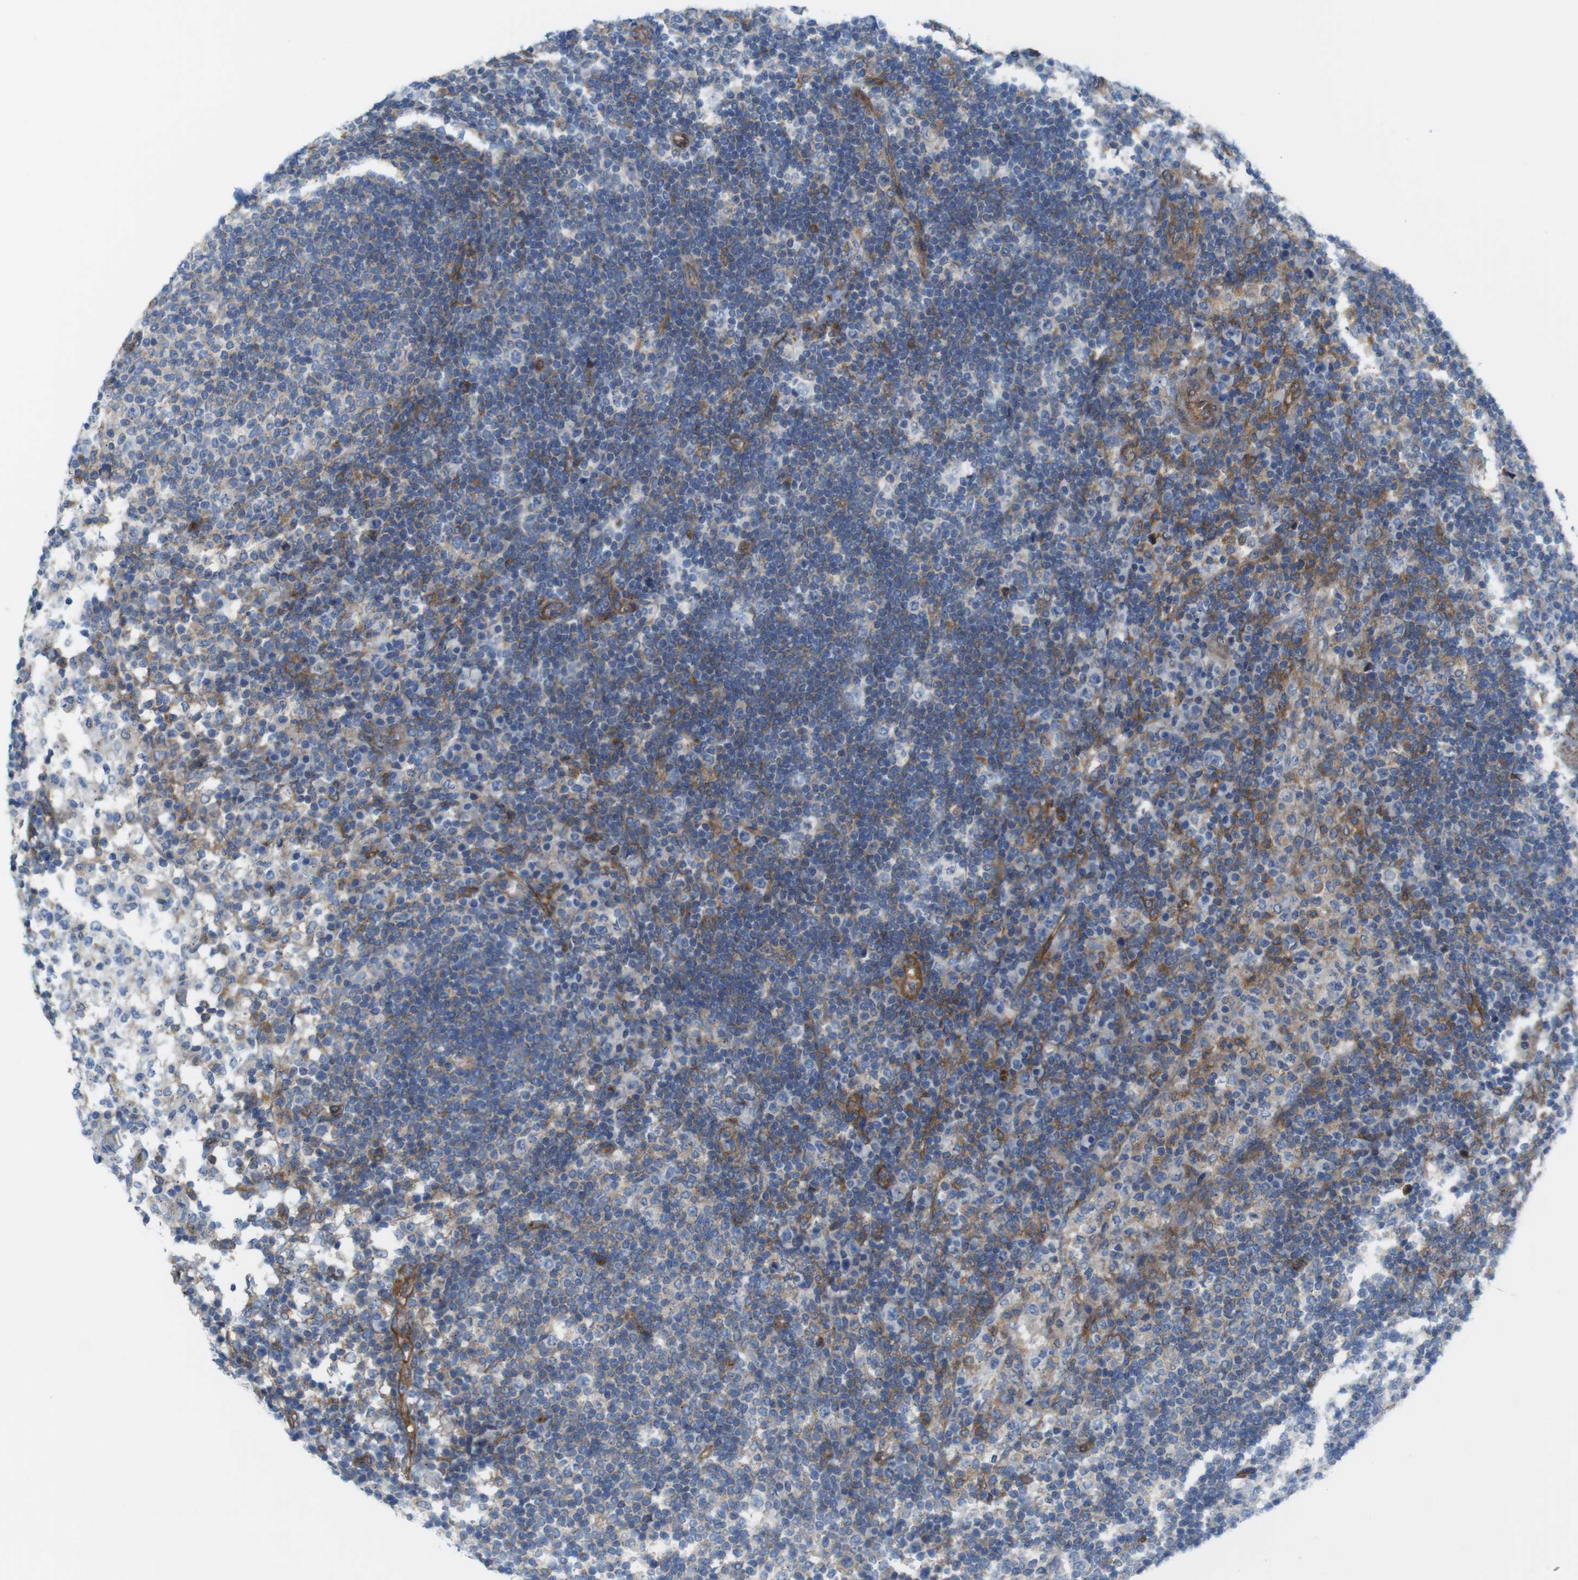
{"staining": {"intensity": "moderate", "quantity": "<25%", "location": "cytoplasmic/membranous"}, "tissue": "lymph node", "cell_type": "Non-germinal center cells", "image_type": "normal", "snomed": [{"axis": "morphology", "description": "Normal tissue, NOS"}, {"axis": "topography", "description": "Lymph node"}], "caption": "Immunohistochemical staining of benign lymph node shows <25% levels of moderate cytoplasmic/membranous protein positivity in about <25% of non-germinal center cells. The protein is stained brown, and the nuclei are stained in blue (DAB (3,3'-diaminobenzidine) IHC with brightfield microscopy, high magnification).", "gene": "DIAPH2", "patient": {"sex": "female", "age": 53}}